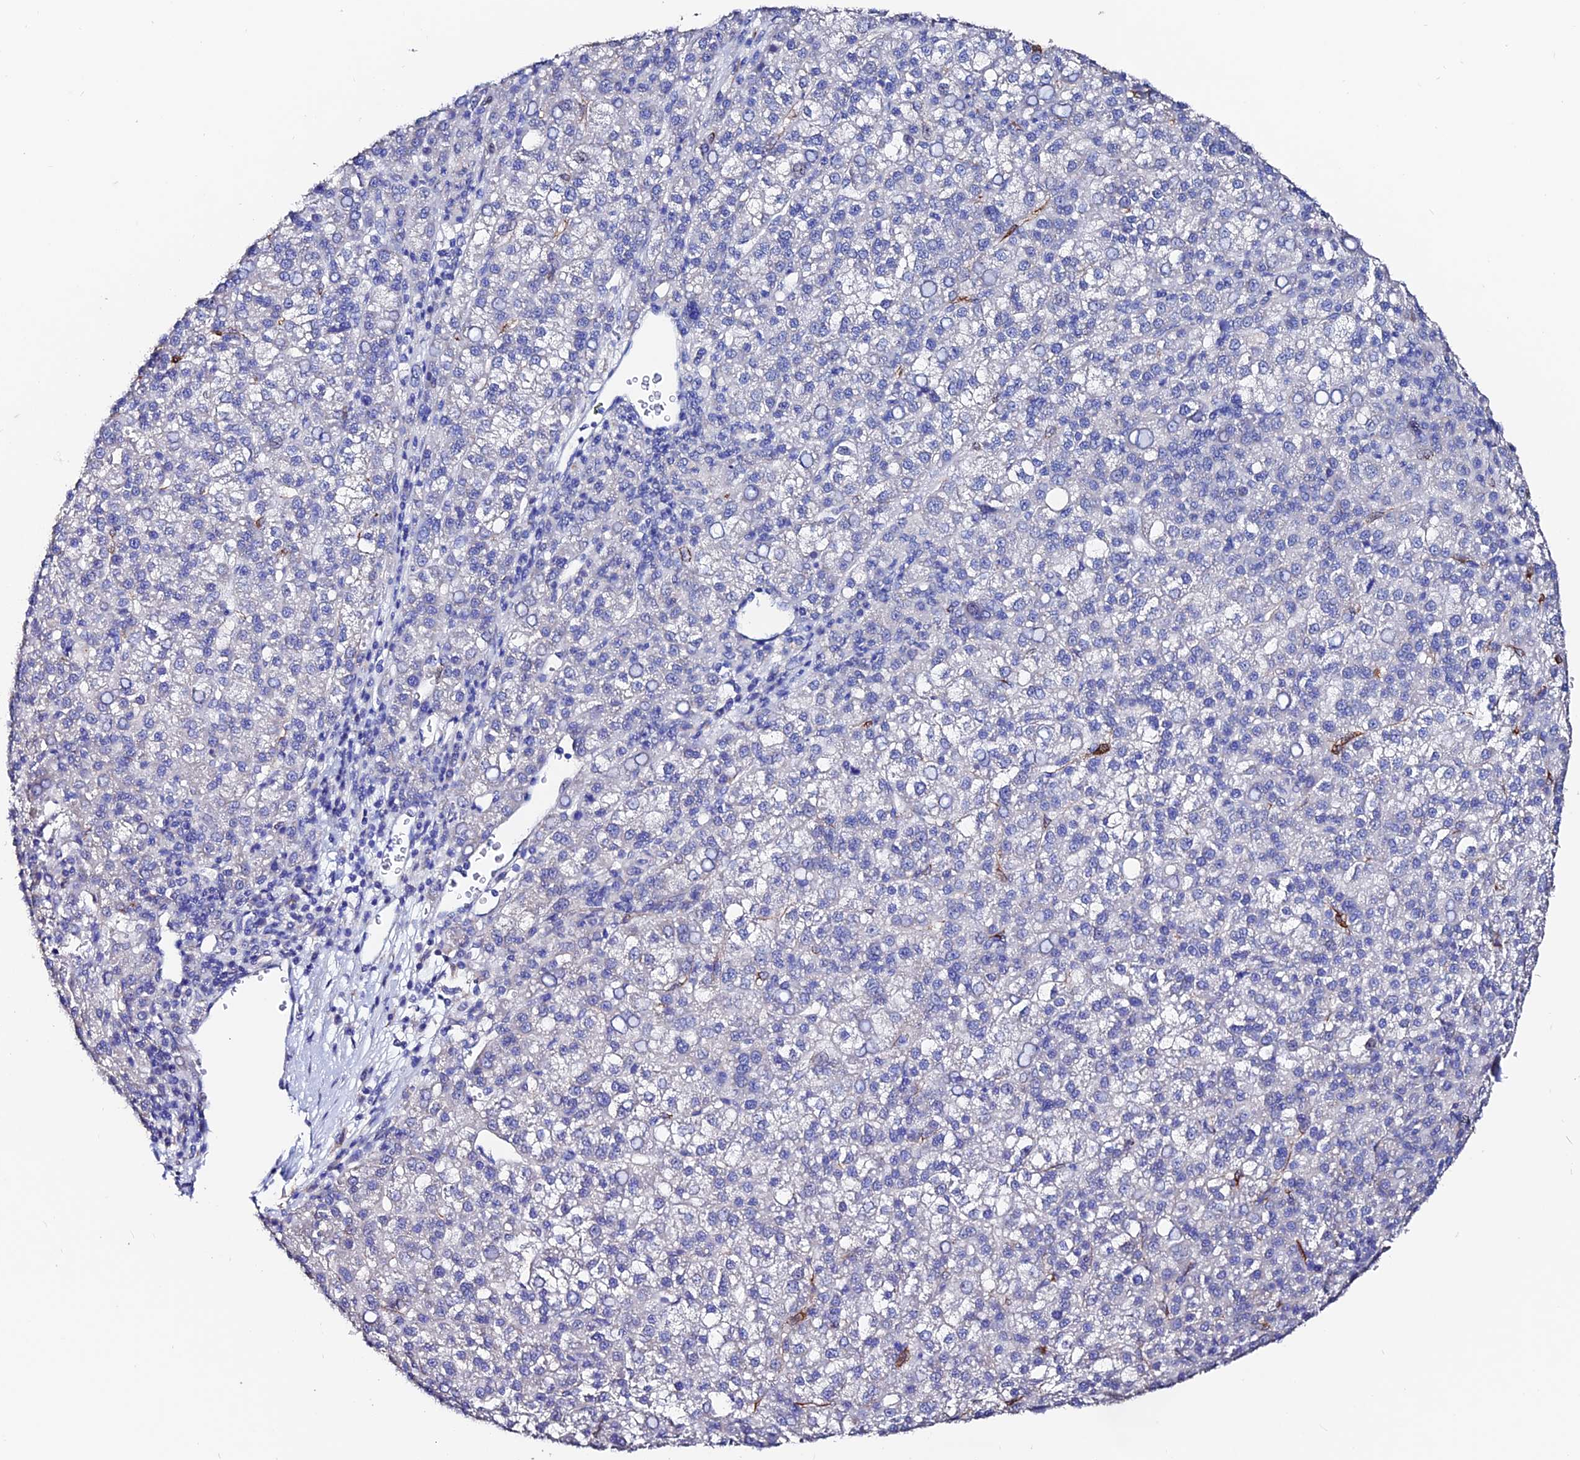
{"staining": {"intensity": "negative", "quantity": "none", "location": "none"}, "tissue": "liver cancer", "cell_type": "Tumor cells", "image_type": "cancer", "snomed": [{"axis": "morphology", "description": "Carcinoma, Hepatocellular, NOS"}, {"axis": "topography", "description": "Liver"}], "caption": "DAB immunohistochemical staining of liver cancer (hepatocellular carcinoma) reveals no significant positivity in tumor cells.", "gene": "ESM1", "patient": {"sex": "female", "age": 58}}